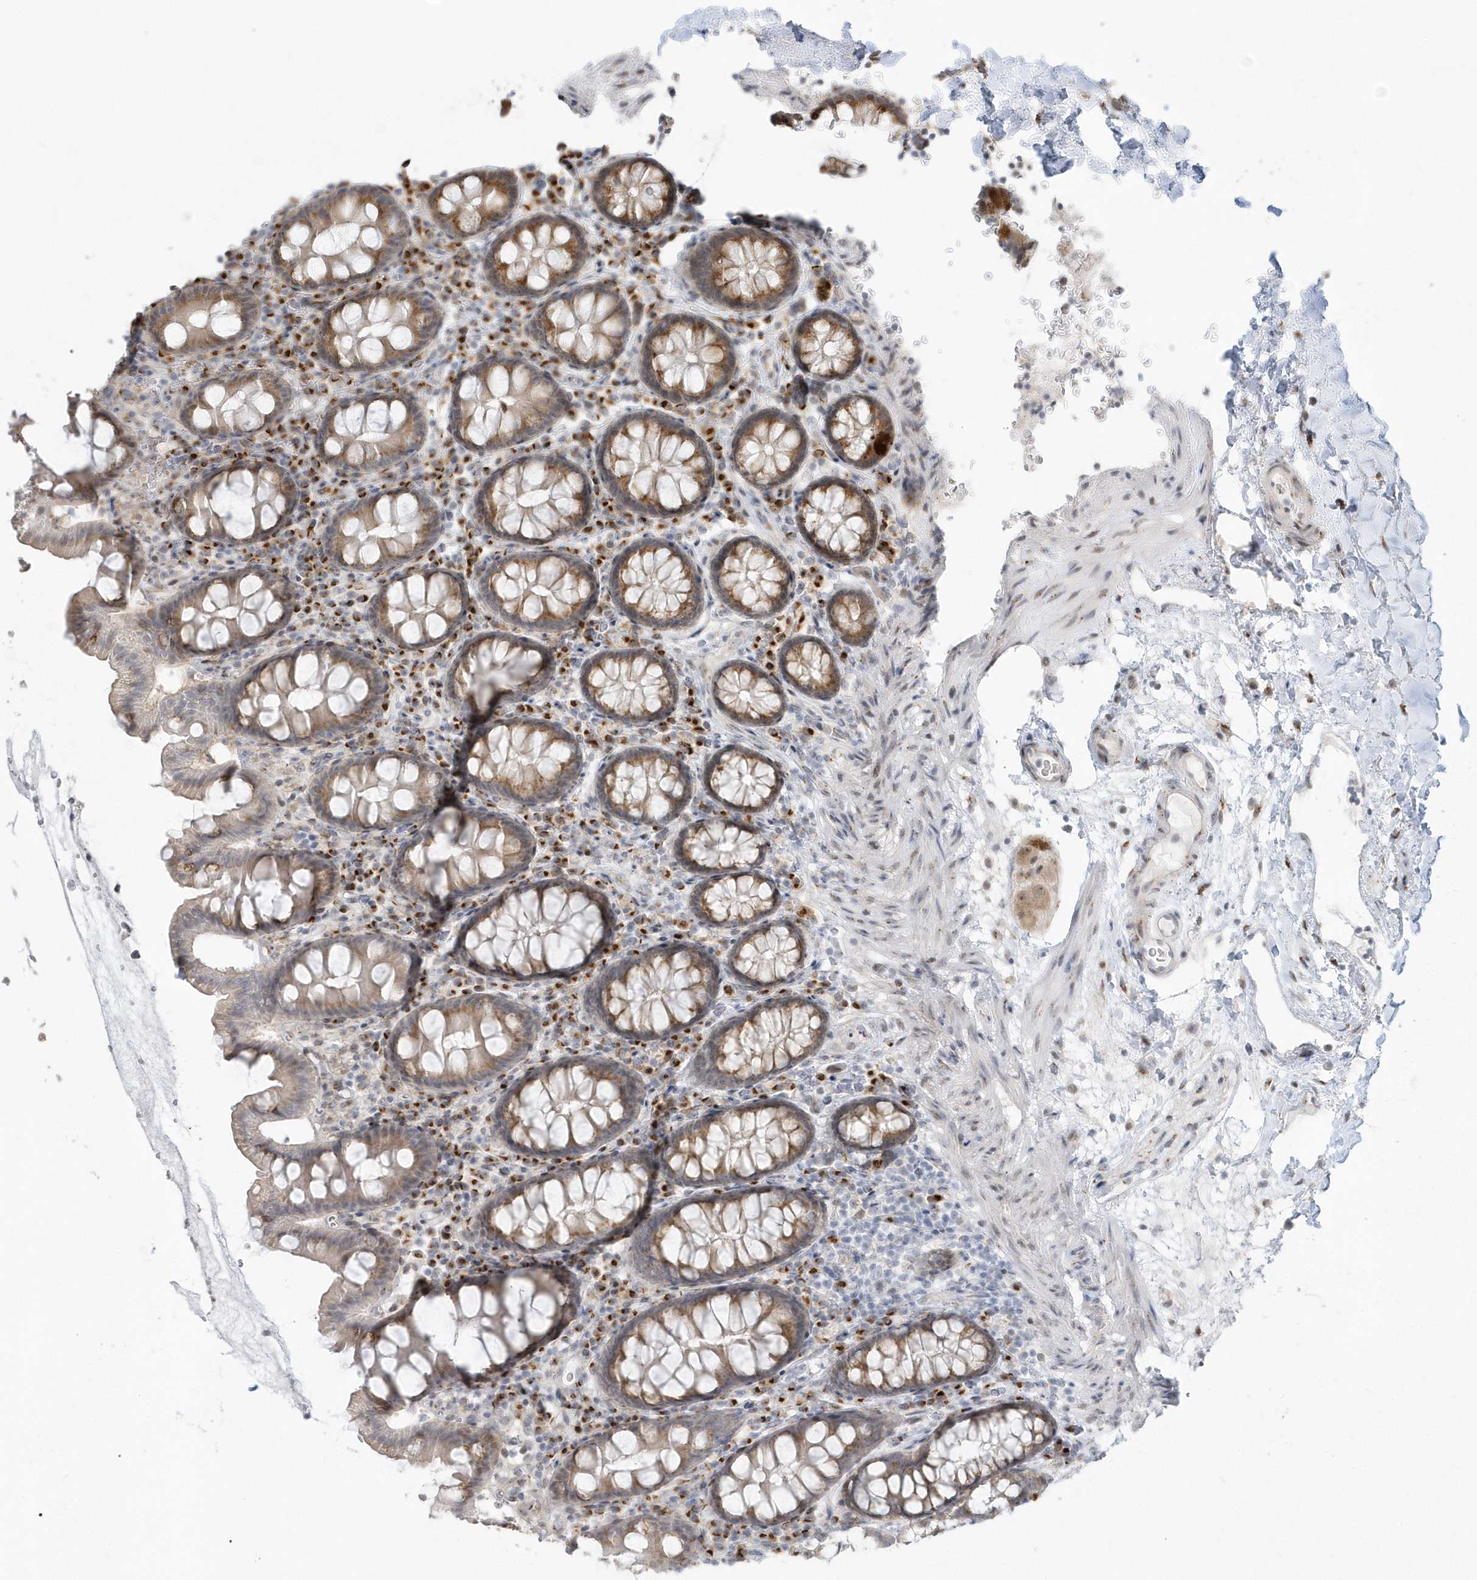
{"staining": {"intensity": "weak", "quantity": "25%-75%", "location": "cytoplasmic/membranous"}, "tissue": "colon", "cell_type": "Endothelial cells", "image_type": "normal", "snomed": [{"axis": "morphology", "description": "Normal tissue, NOS"}, {"axis": "topography", "description": "Colon"}], "caption": "Brown immunohistochemical staining in benign colon demonstrates weak cytoplasmic/membranous positivity in about 25%-75% of endothelial cells.", "gene": "DHFR", "patient": {"sex": "female", "age": 79}}